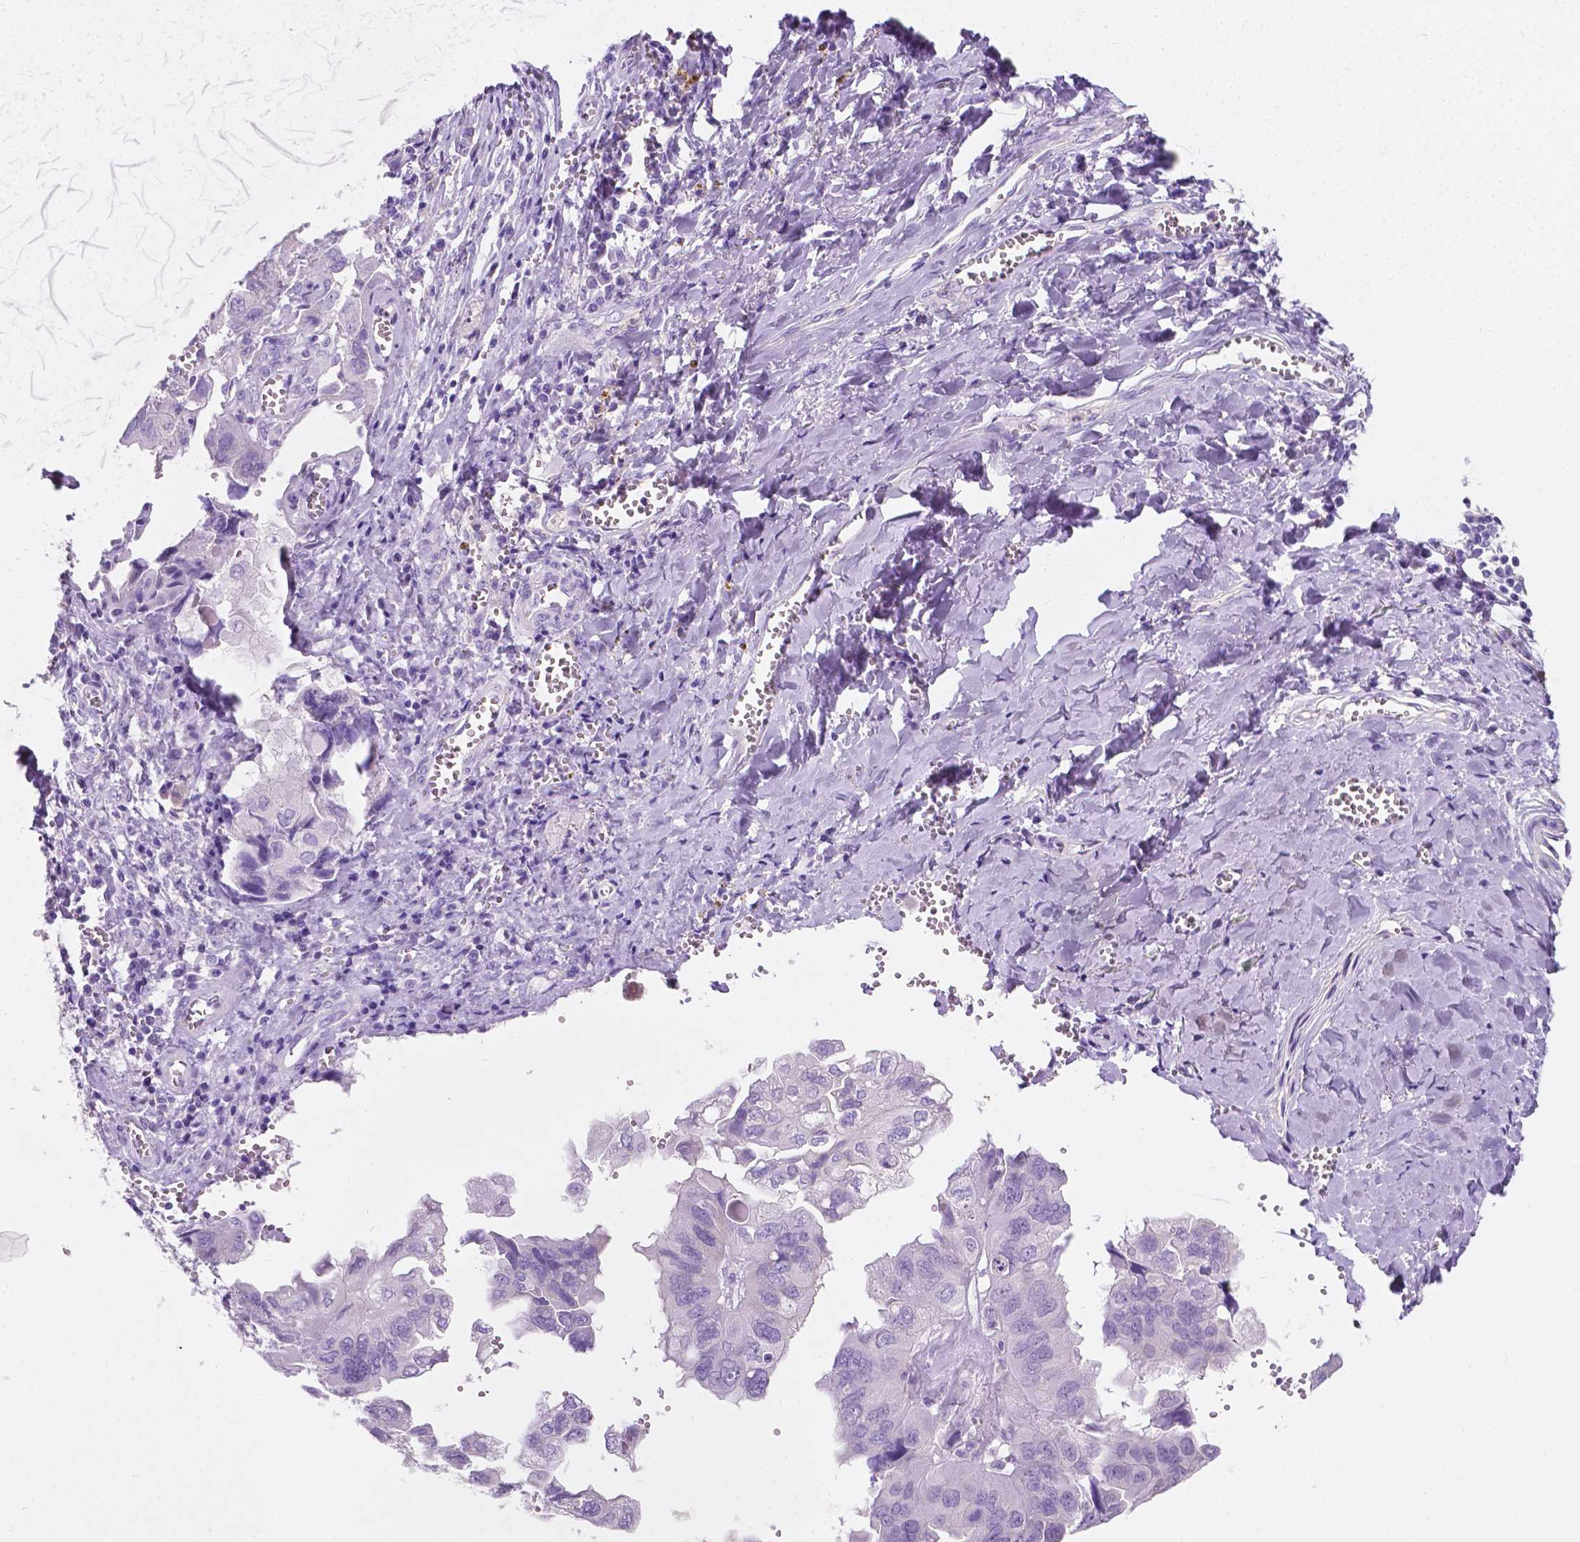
{"staining": {"intensity": "negative", "quantity": "none", "location": "none"}, "tissue": "ovarian cancer", "cell_type": "Tumor cells", "image_type": "cancer", "snomed": [{"axis": "morphology", "description": "Cystadenocarcinoma, serous, NOS"}, {"axis": "topography", "description": "Ovary"}], "caption": "Ovarian cancer was stained to show a protein in brown. There is no significant expression in tumor cells.", "gene": "GNAO1", "patient": {"sex": "female", "age": 79}}